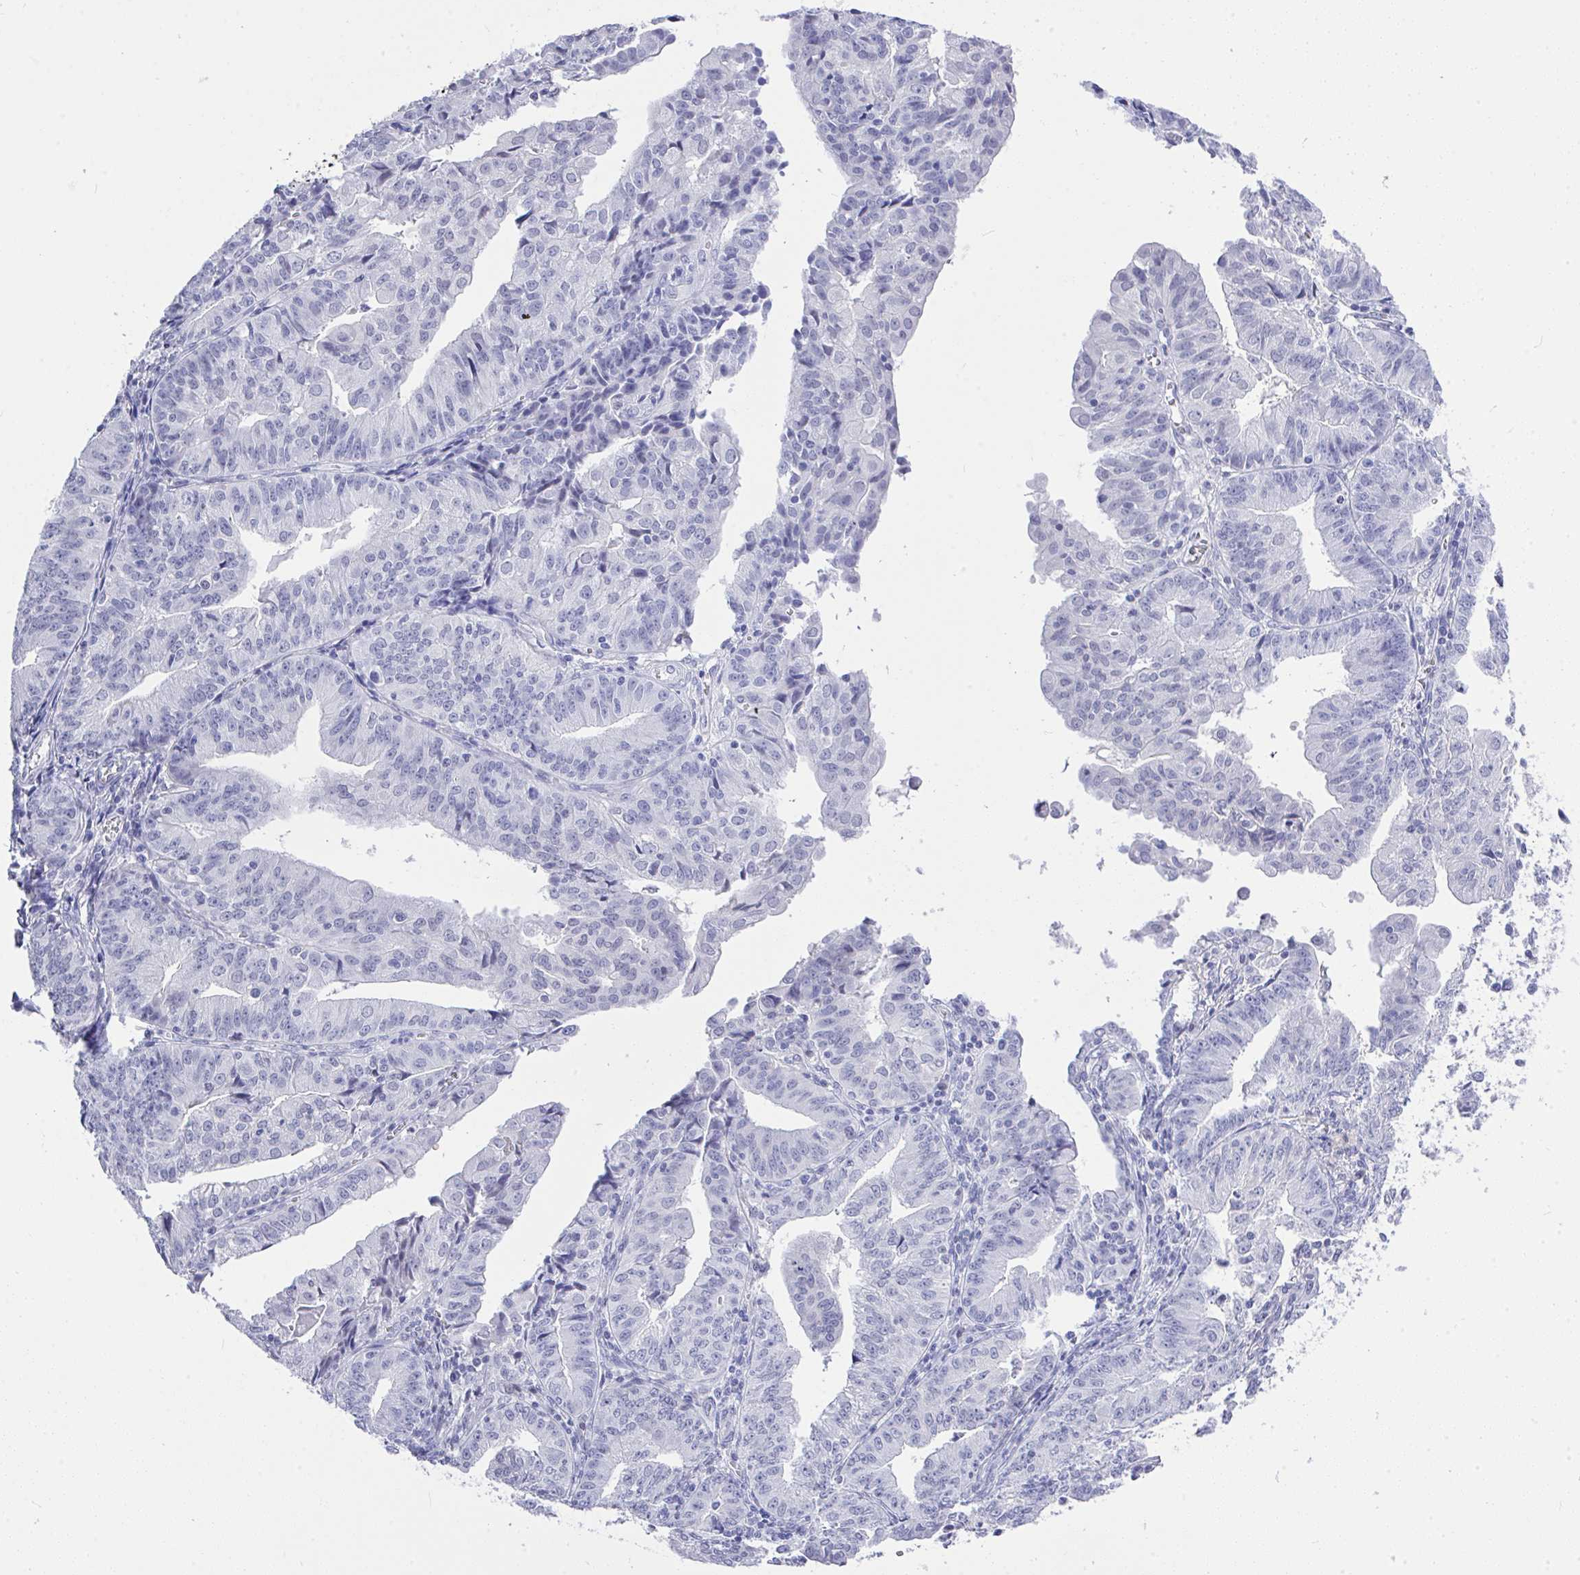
{"staining": {"intensity": "negative", "quantity": "none", "location": "none"}, "tissue": "endometrial cancer", "cell_type": "Tumor cells", "image_type": "cancer", "snomed": [{"axis": "morphology", "description": "Adenocarcinoma, NOS"}, {"axis": "topography", "description": "Endometrium"}], "caption": "A high-resolution photomicrograph shows immunohistochemistry staining of endometrial adenocarcinoma, which exhibits no significant positivity in tumor cells. Brightfield microscopy of IHC stained with DAB (brown) and hematoxylin (blue), captured at high magnification.", "gene": "MS4A12", "patient": {"sex": "female", "age": 56}}